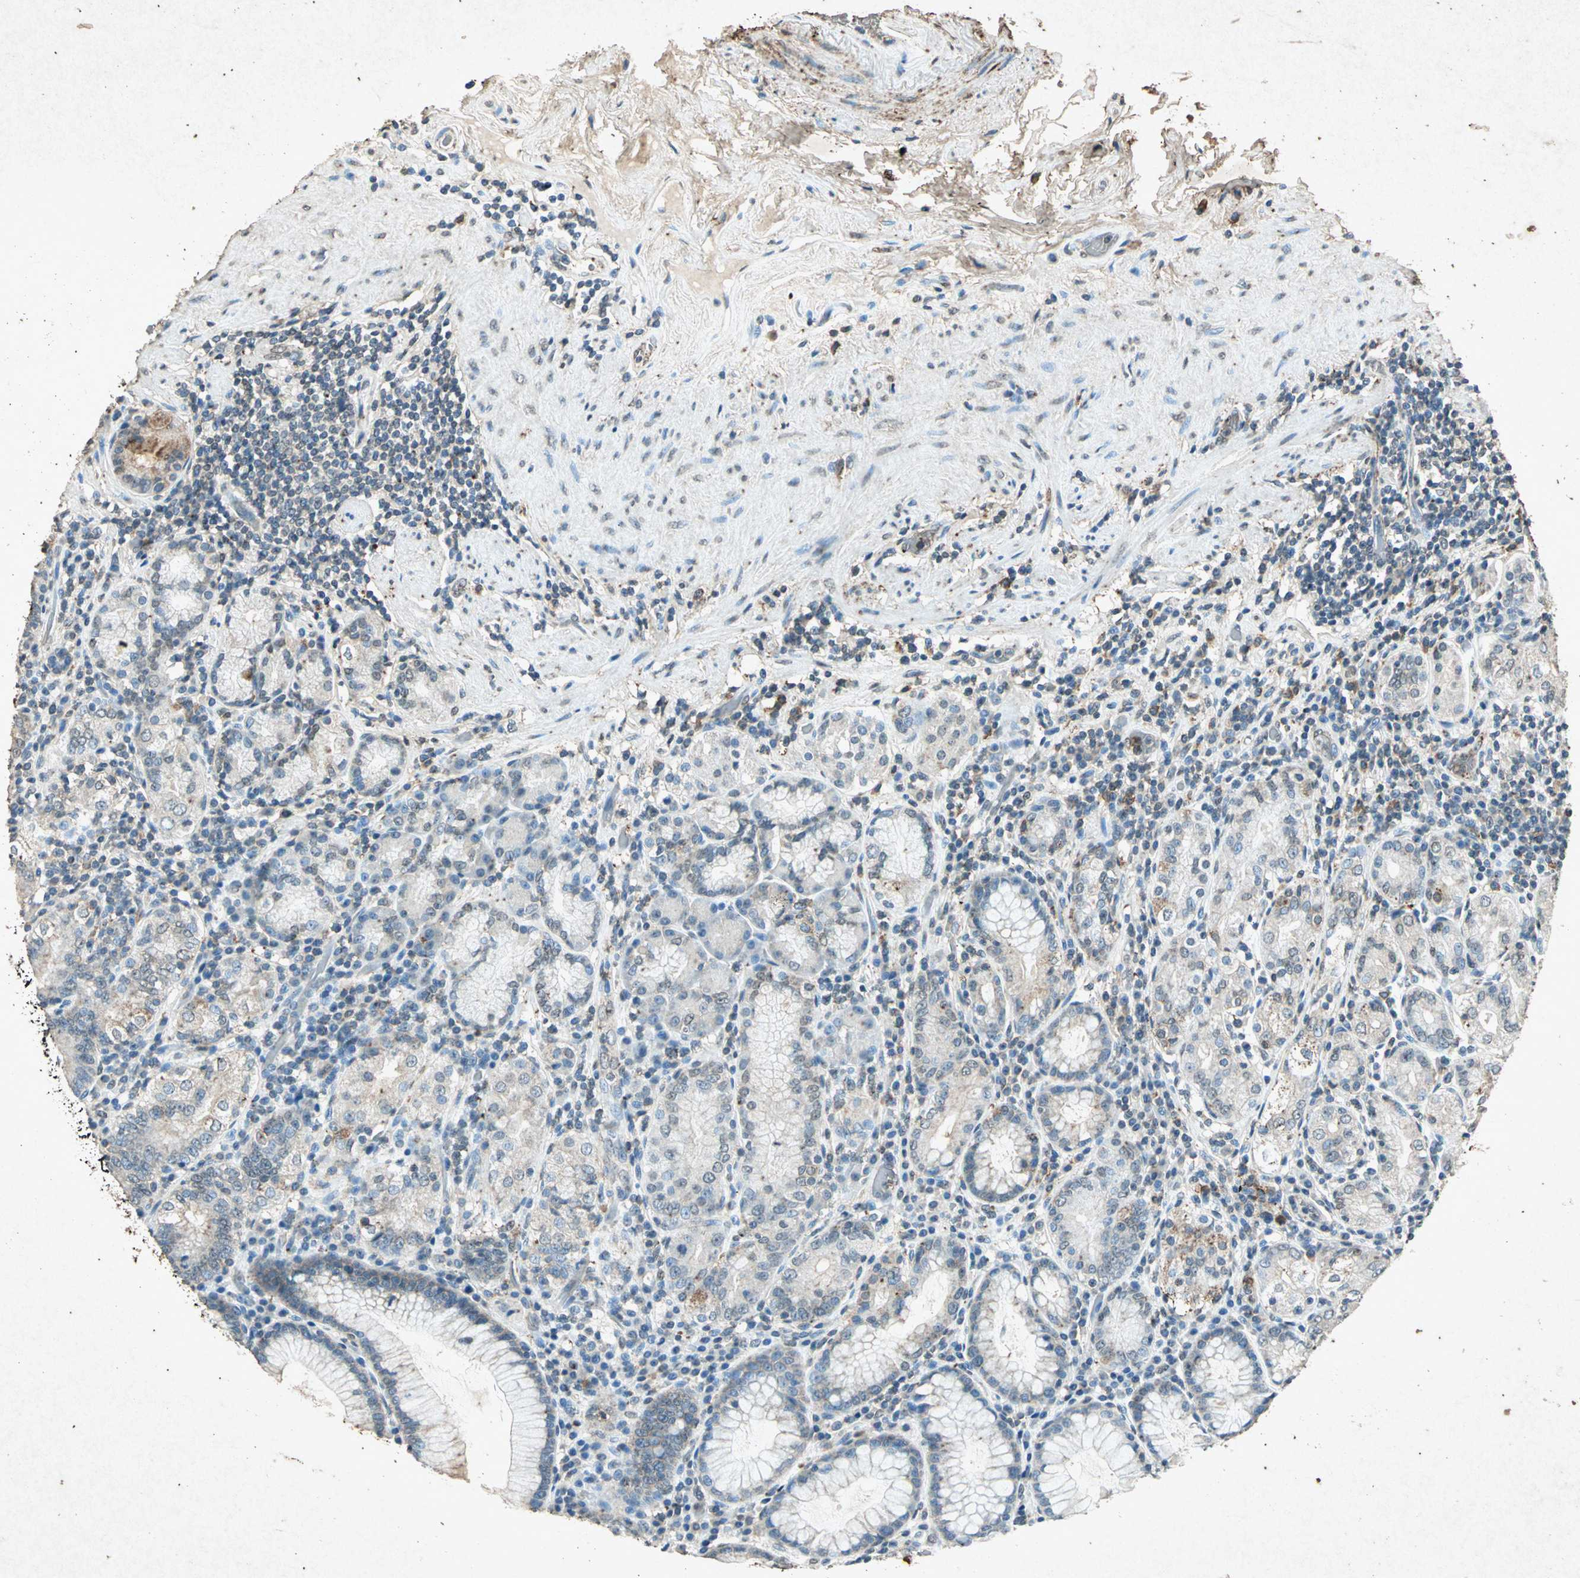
{"staining": {"intensity": "moderate", "quantity": "25%-75%", "location": "cytoplasmic/membranous"}, "tissue": "stomach", "cell_type": "Glandular cells", "image_type": "normal", "snomed": [{"axis": "morphology", "description": "Normal tissue, NOS"}, {"axis": "topography", "description": "Stomach, lower"}], "caption": "Immunohistochemistry (IHC) image of benign human stomach stained for a protein (brown), which shows medium levels of moderate cytoplasmic/membranous staining in approximately 25%-75% of glandular cells.", "gene": "PSEN1", "patient": {"sex": "female", "age": 76}}